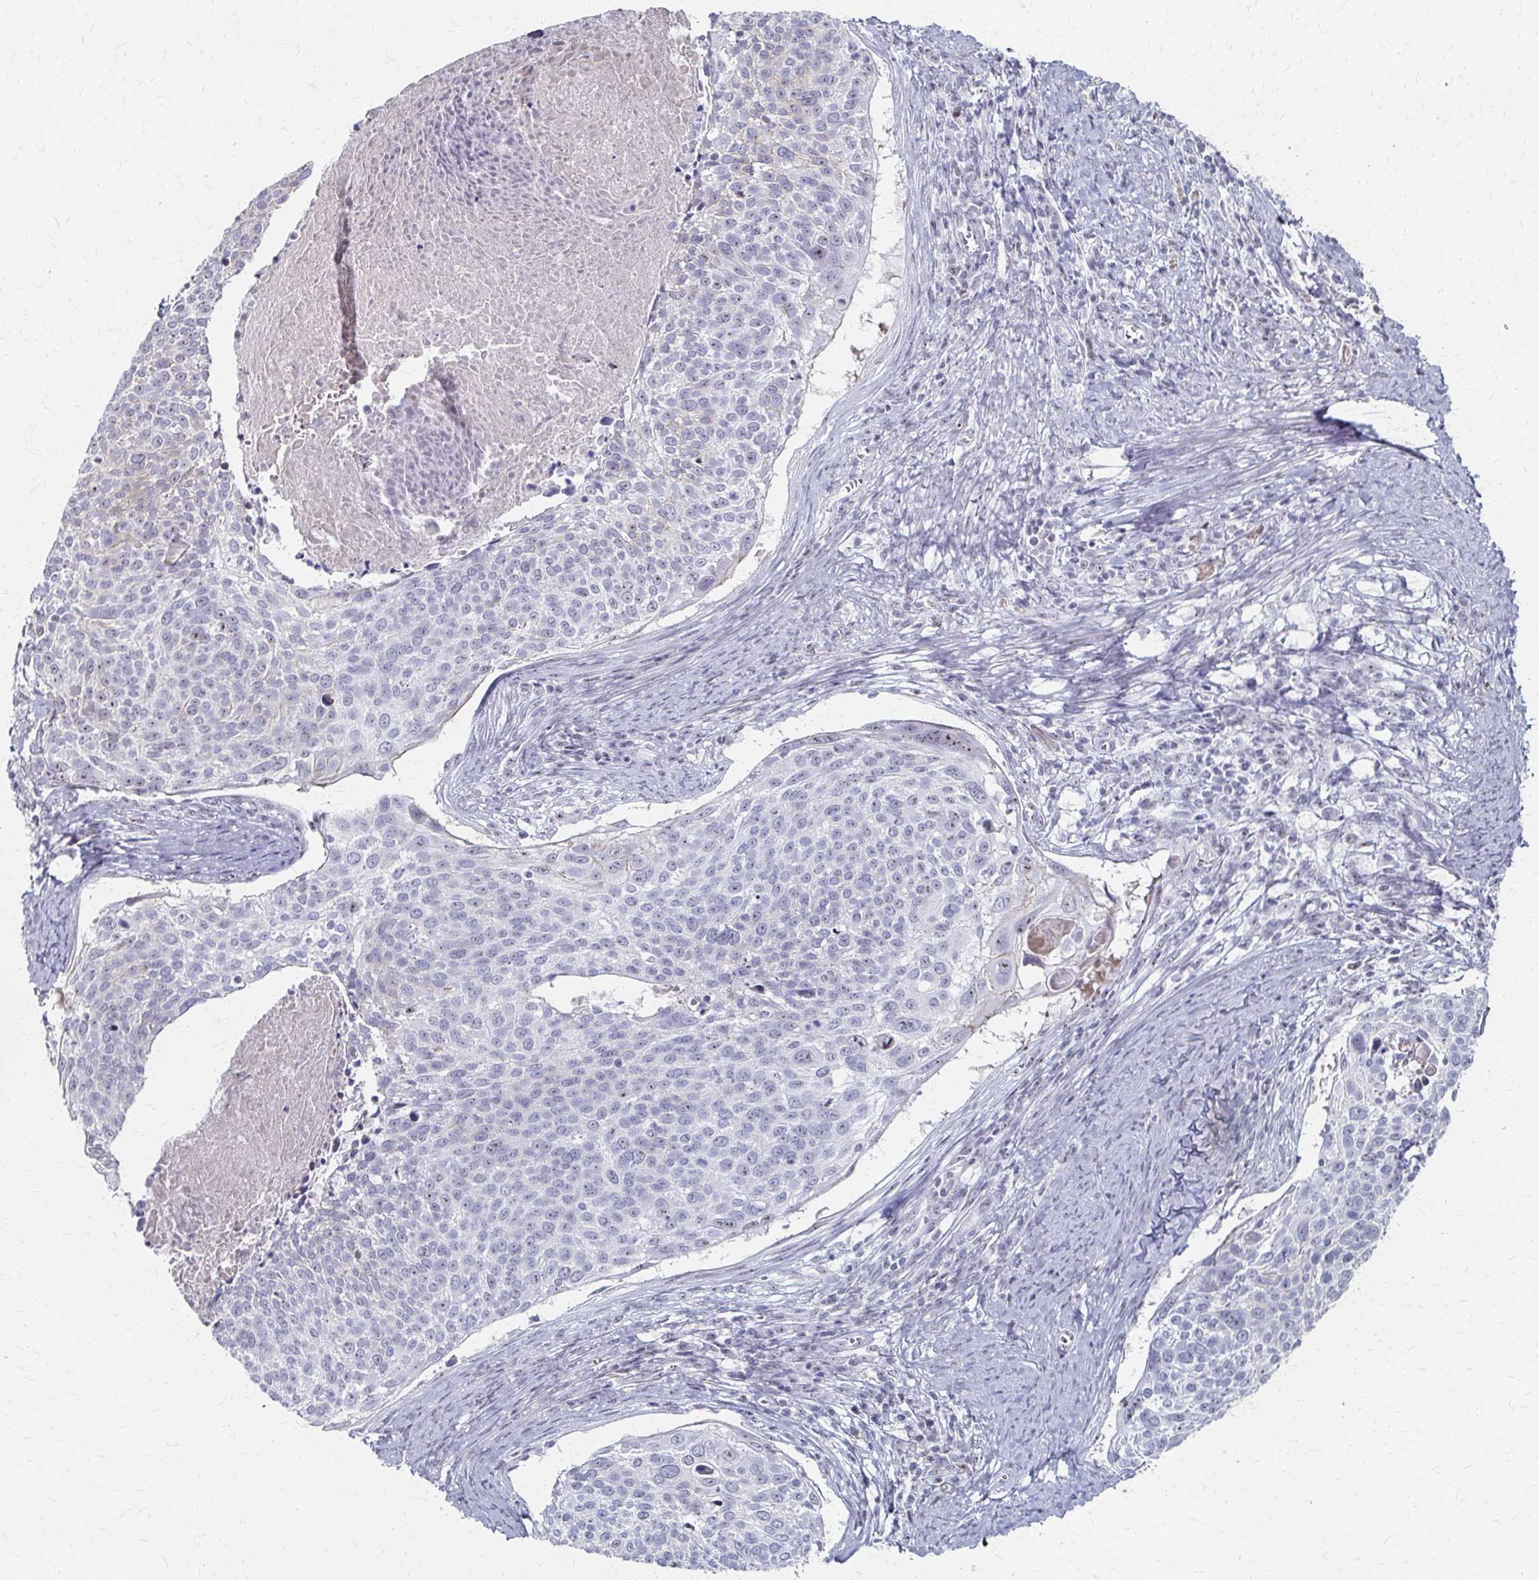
{"staining": {"intensity": "negative", "quantity": "none", "location": "none"}, "tissue": "cervical cancer", "cell_type": "Tumor cells", "image_type": "cancer", "snomed": [{"axis": "morphology", "description": "Squamous cell carcinoma, NOS"}, {"axis": "topography", "description": "Cervix"}], "caption": "The micrograph shows no staining of tumor cells in cervical cancer (squamous cell carcinoma).", "gene": "PES1", "patient": {"sex": "female", "age": 39}}